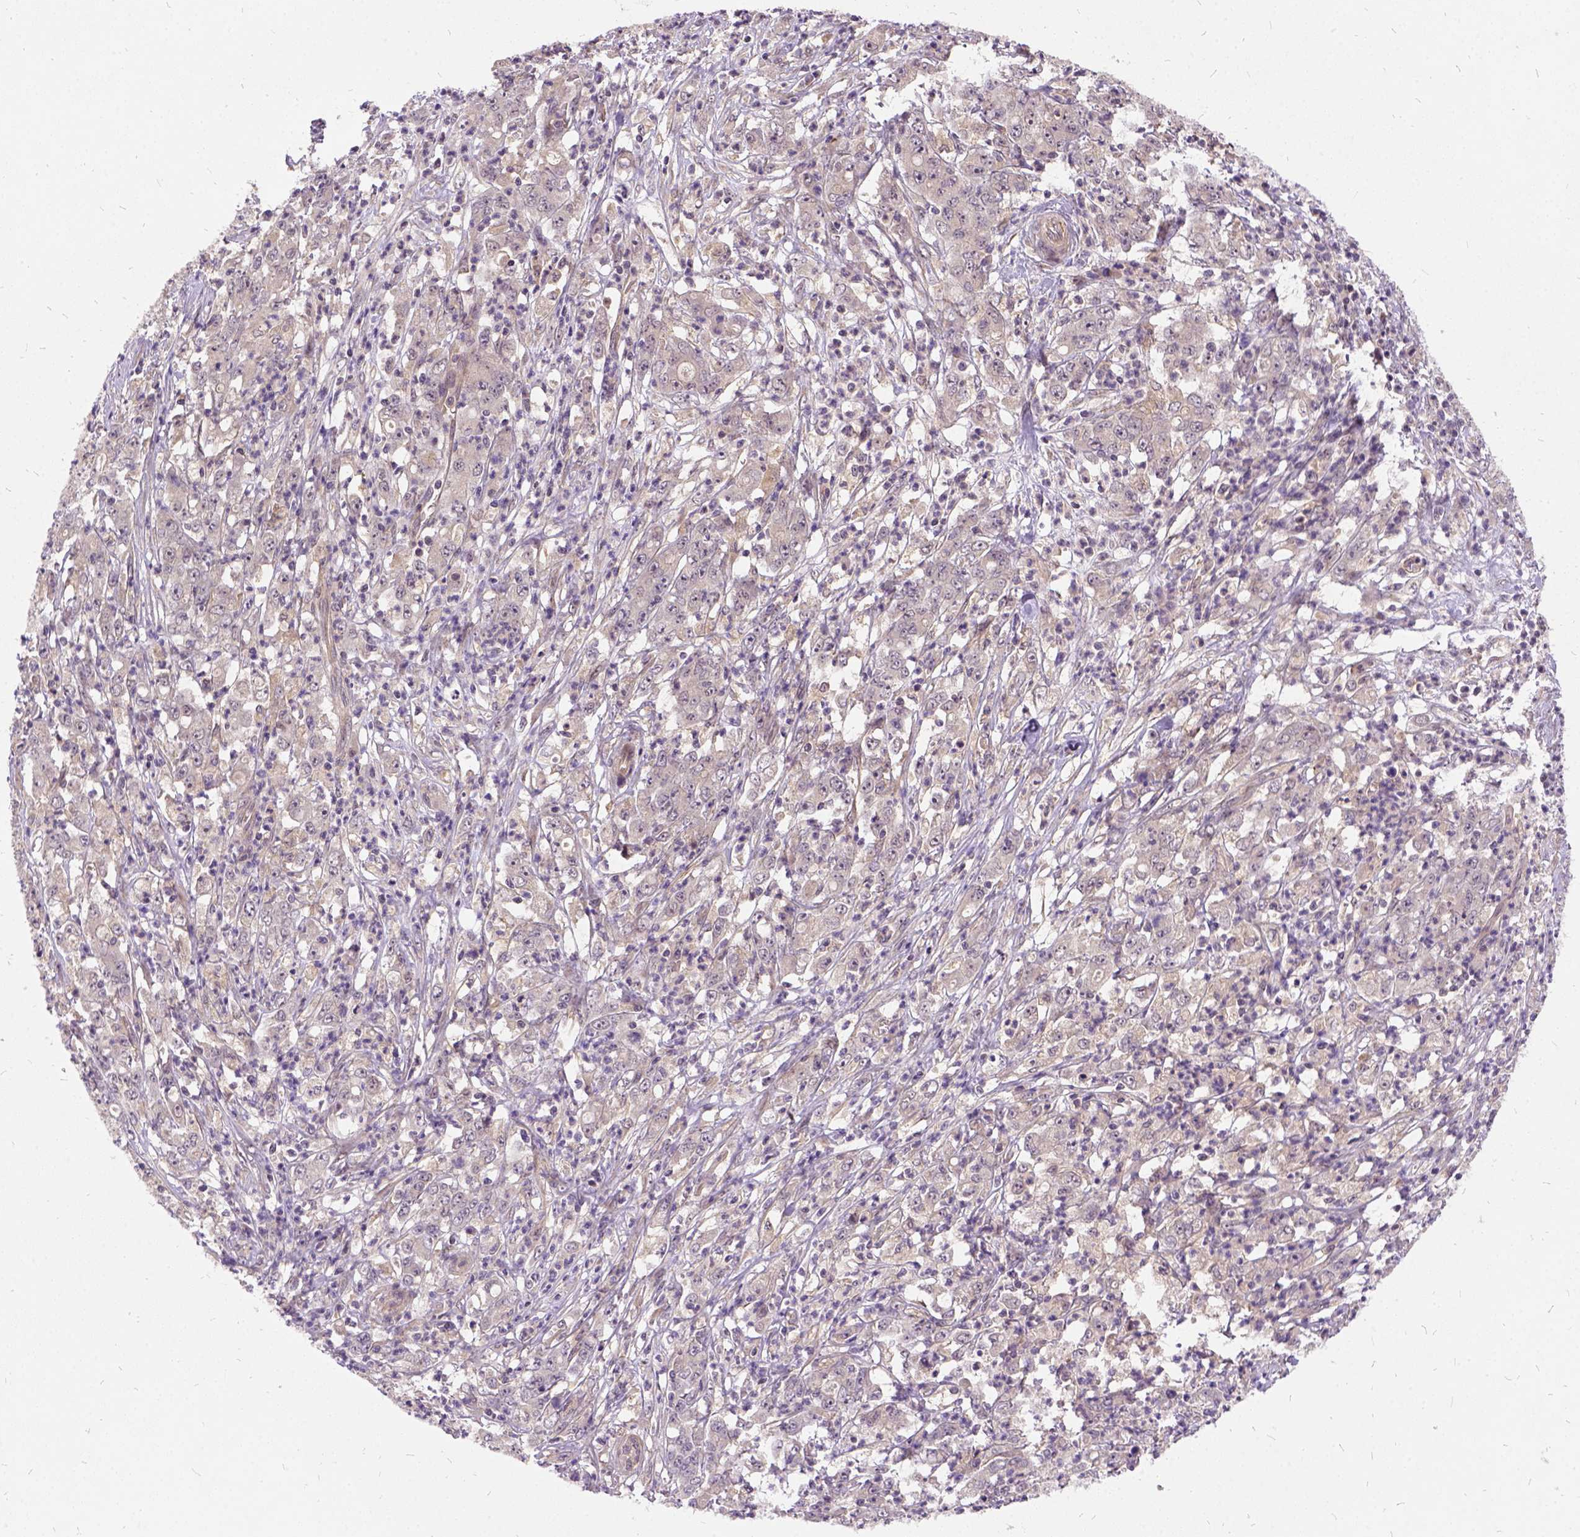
{"staining": {"intensity": "weak", "quantity": ">75%", "location": "cytoplasmic/membranous"}, "tissue": "stomach cancer", "cell_type": "Tumor cells", "image_type": "cancer", "snomed": [{"axis": "morphology", "description": "Adenocarcinoma, NOS"}, {"axis": "topography", "description": "Stomach, lower"}], "caption": "Immunohistochemistry histopathology image of stomach cancer stained for a protein (brown), which demonstrates low levels of weak cytoplasmic/membranous expression in approximately >75% of tumor cells.", "gene": "ILRUN", "patient": {"sex": "female", "age": 71}}